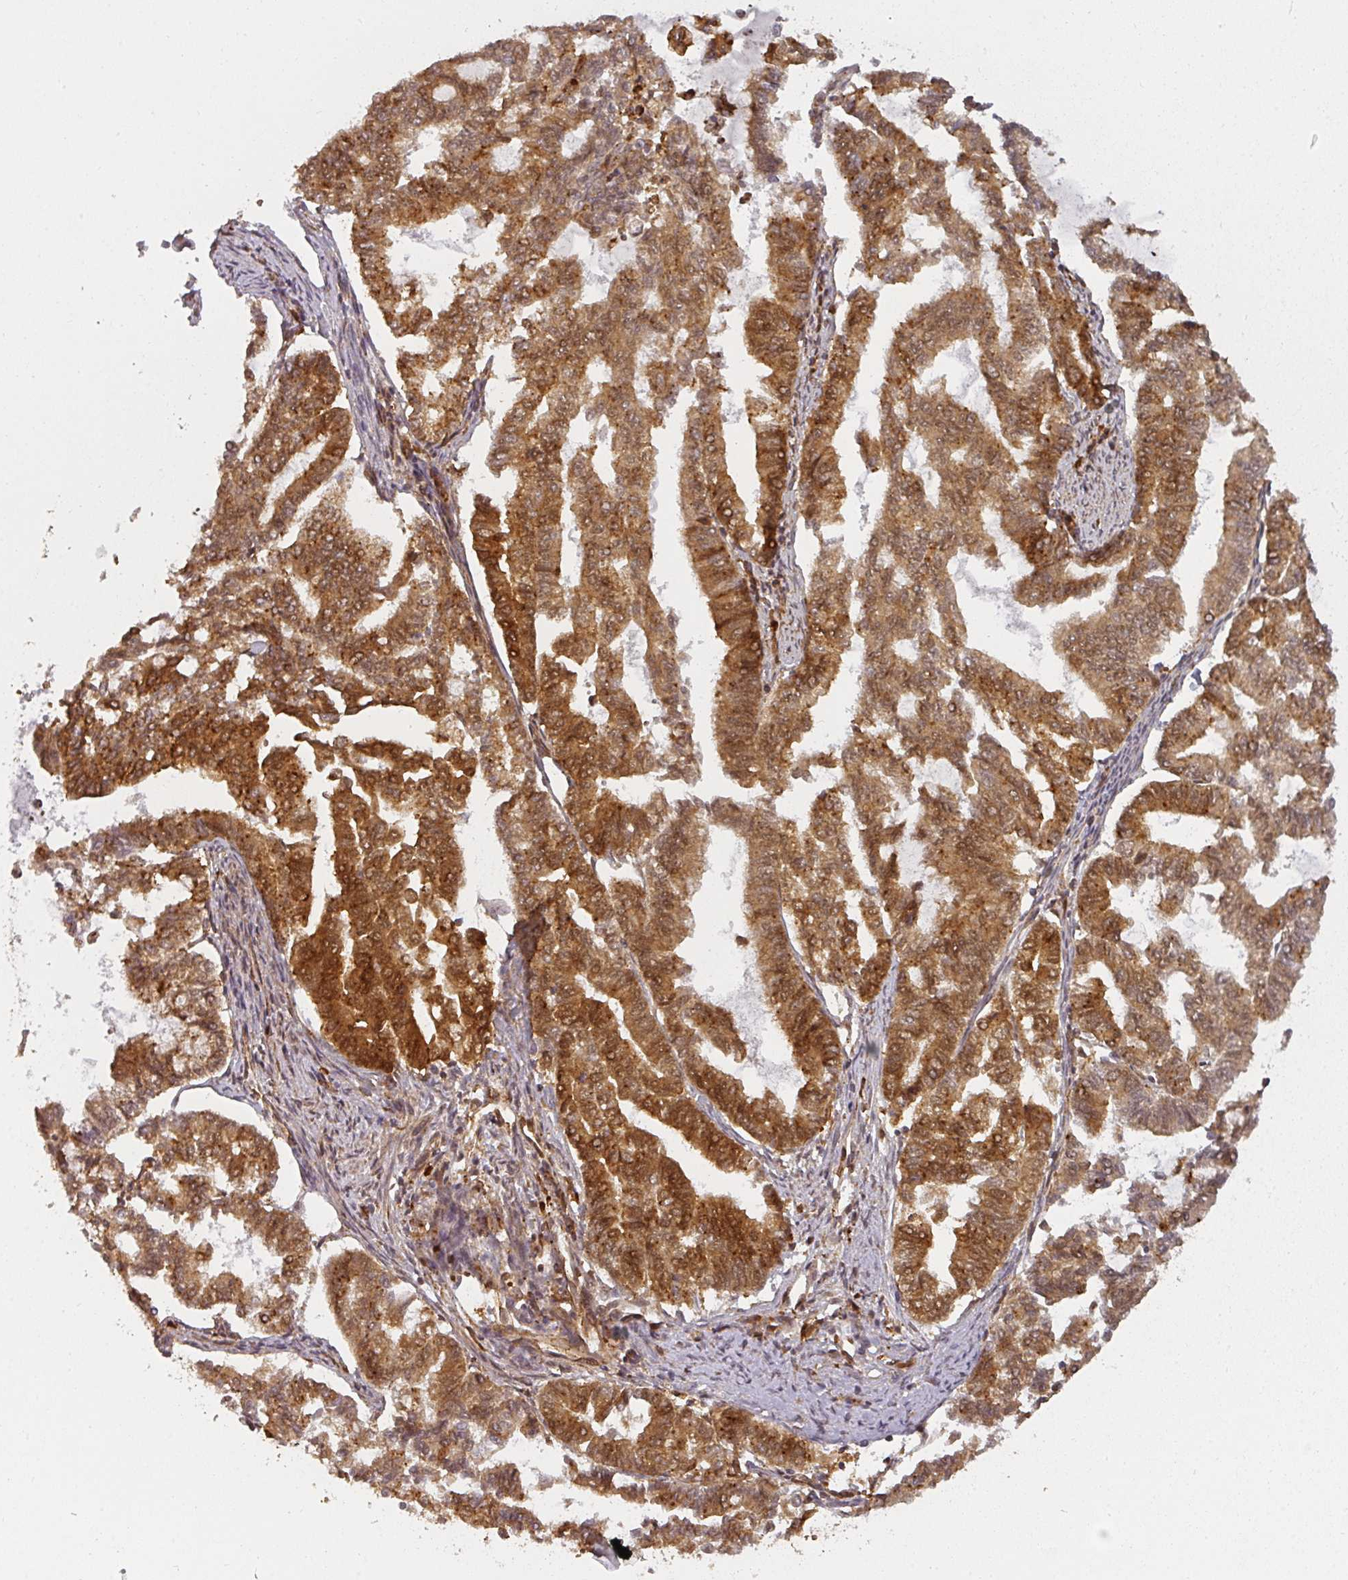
{"staining": {"intensity": "strong", "quantity": ">75%", "location": "cytoplasmic/membranous"}, "tissue": "endometrial cancer", "cell_type": "Tumor cells", "image_type": "cancer", "snomed": [{"axis": "morphology", "description": "Adenocarcinoma, NOS"}, {"axis": "topography", "description": "Endometrium"}], "caption": "Brown immunohistochemical staining in endometrial adenocarcinoma exhibits strong cytoplasmic/membranous positivity in approximately >75% of tumor cells. The protein of interest is shown in brown color, while the nuclei are stained blue.", "gene": "PPP6R3", "patient": {"sex": "female", "age": 79}}